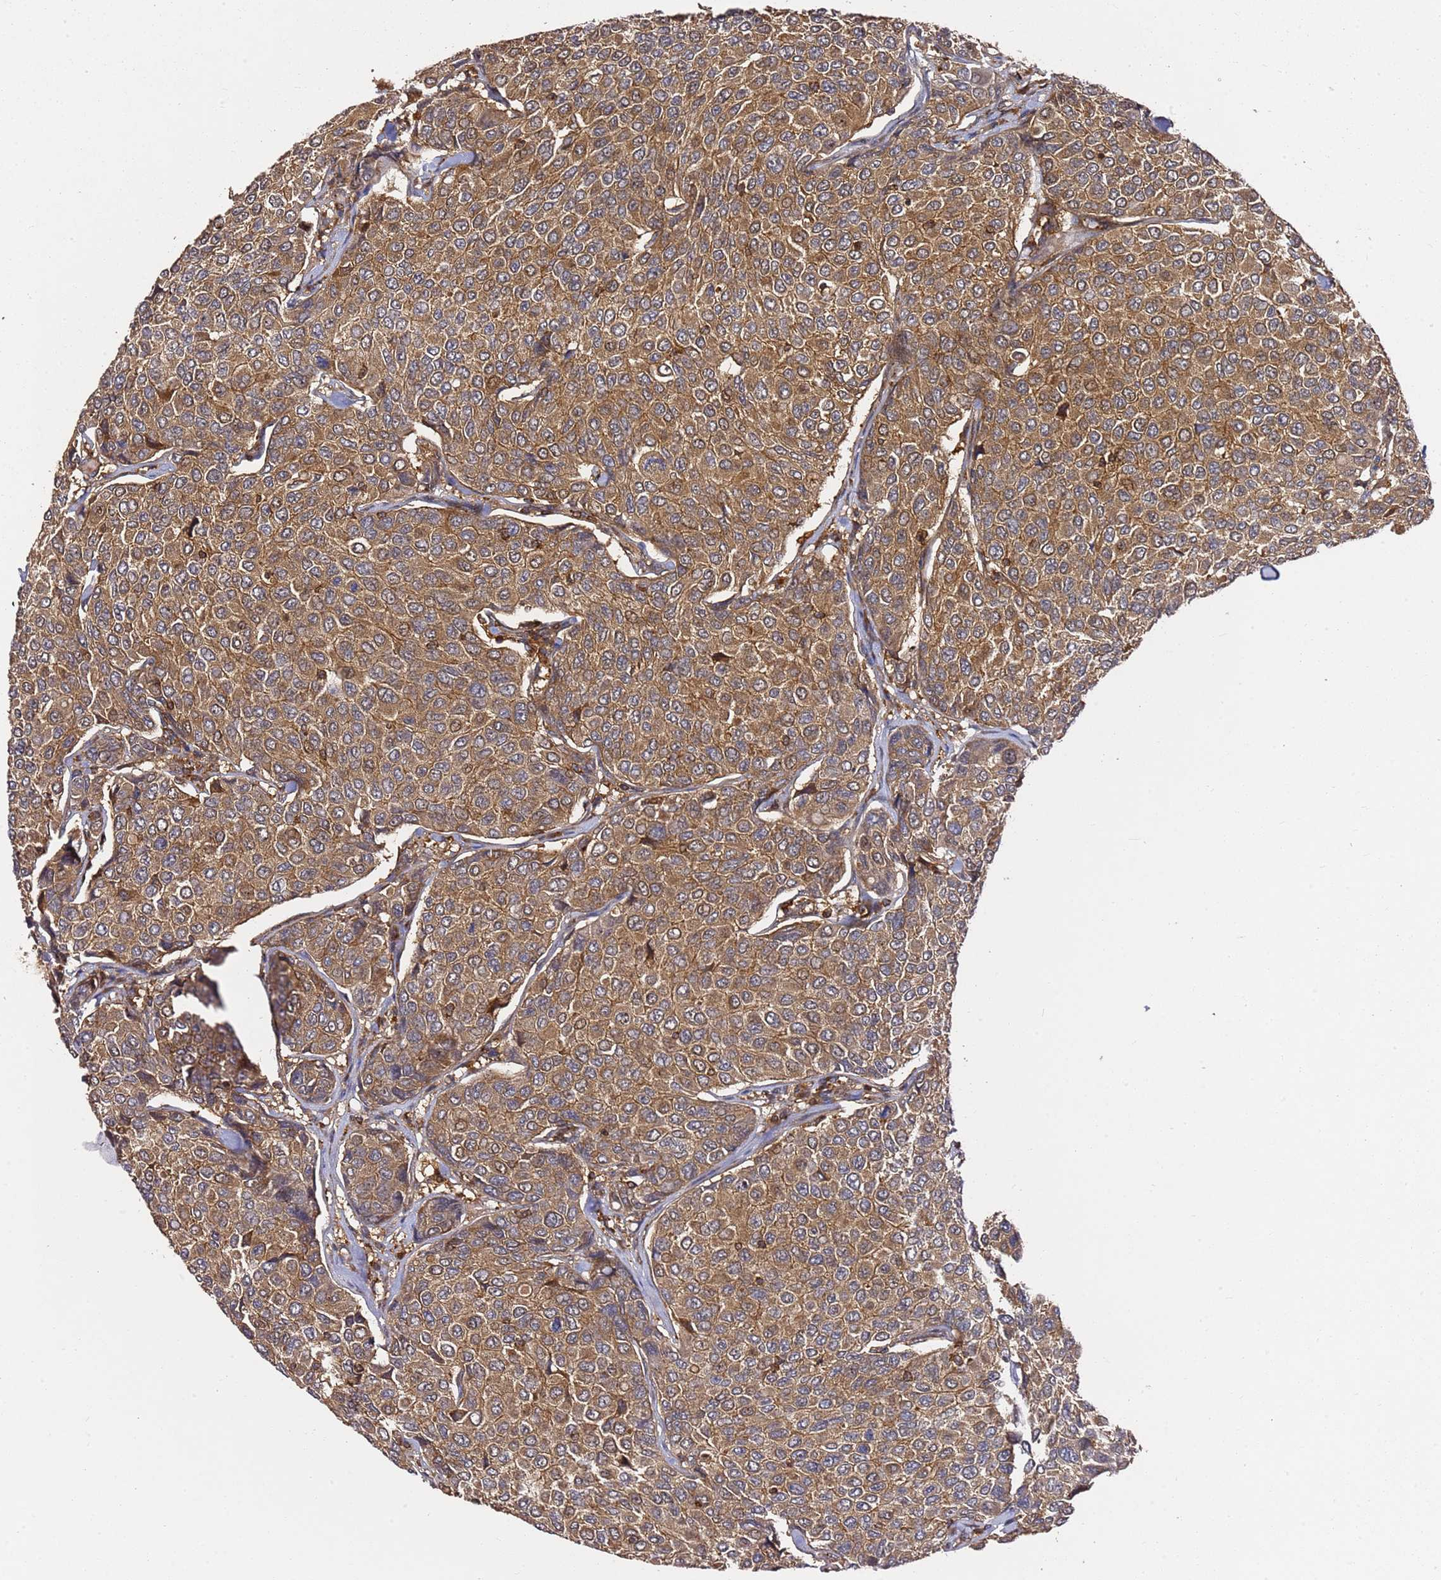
{"staining": {"intensity": "moderate", "quantity": ">75%", "location": "cytoplasmic/membranous"}, "tissue": "breast cancer", "cell_type": "Tumor cells", "image_type": "cancer", "snomed": [{"axis": "morphology", "description": "Duct carcinoma"}, {"axis": "topography", "description": "Breast"}], "caption": "High-magnification brightfield microscopy of breast intraductal carcinoma stained with DAB (brown) and counterstained with hematoxylin (blue). tumor cells exhibit moderate cytoplasmic/membranous staining is present in approximately>75% of cells.", "gene": "PRMT7", "patient": {"sex": "female", "age": 55}}